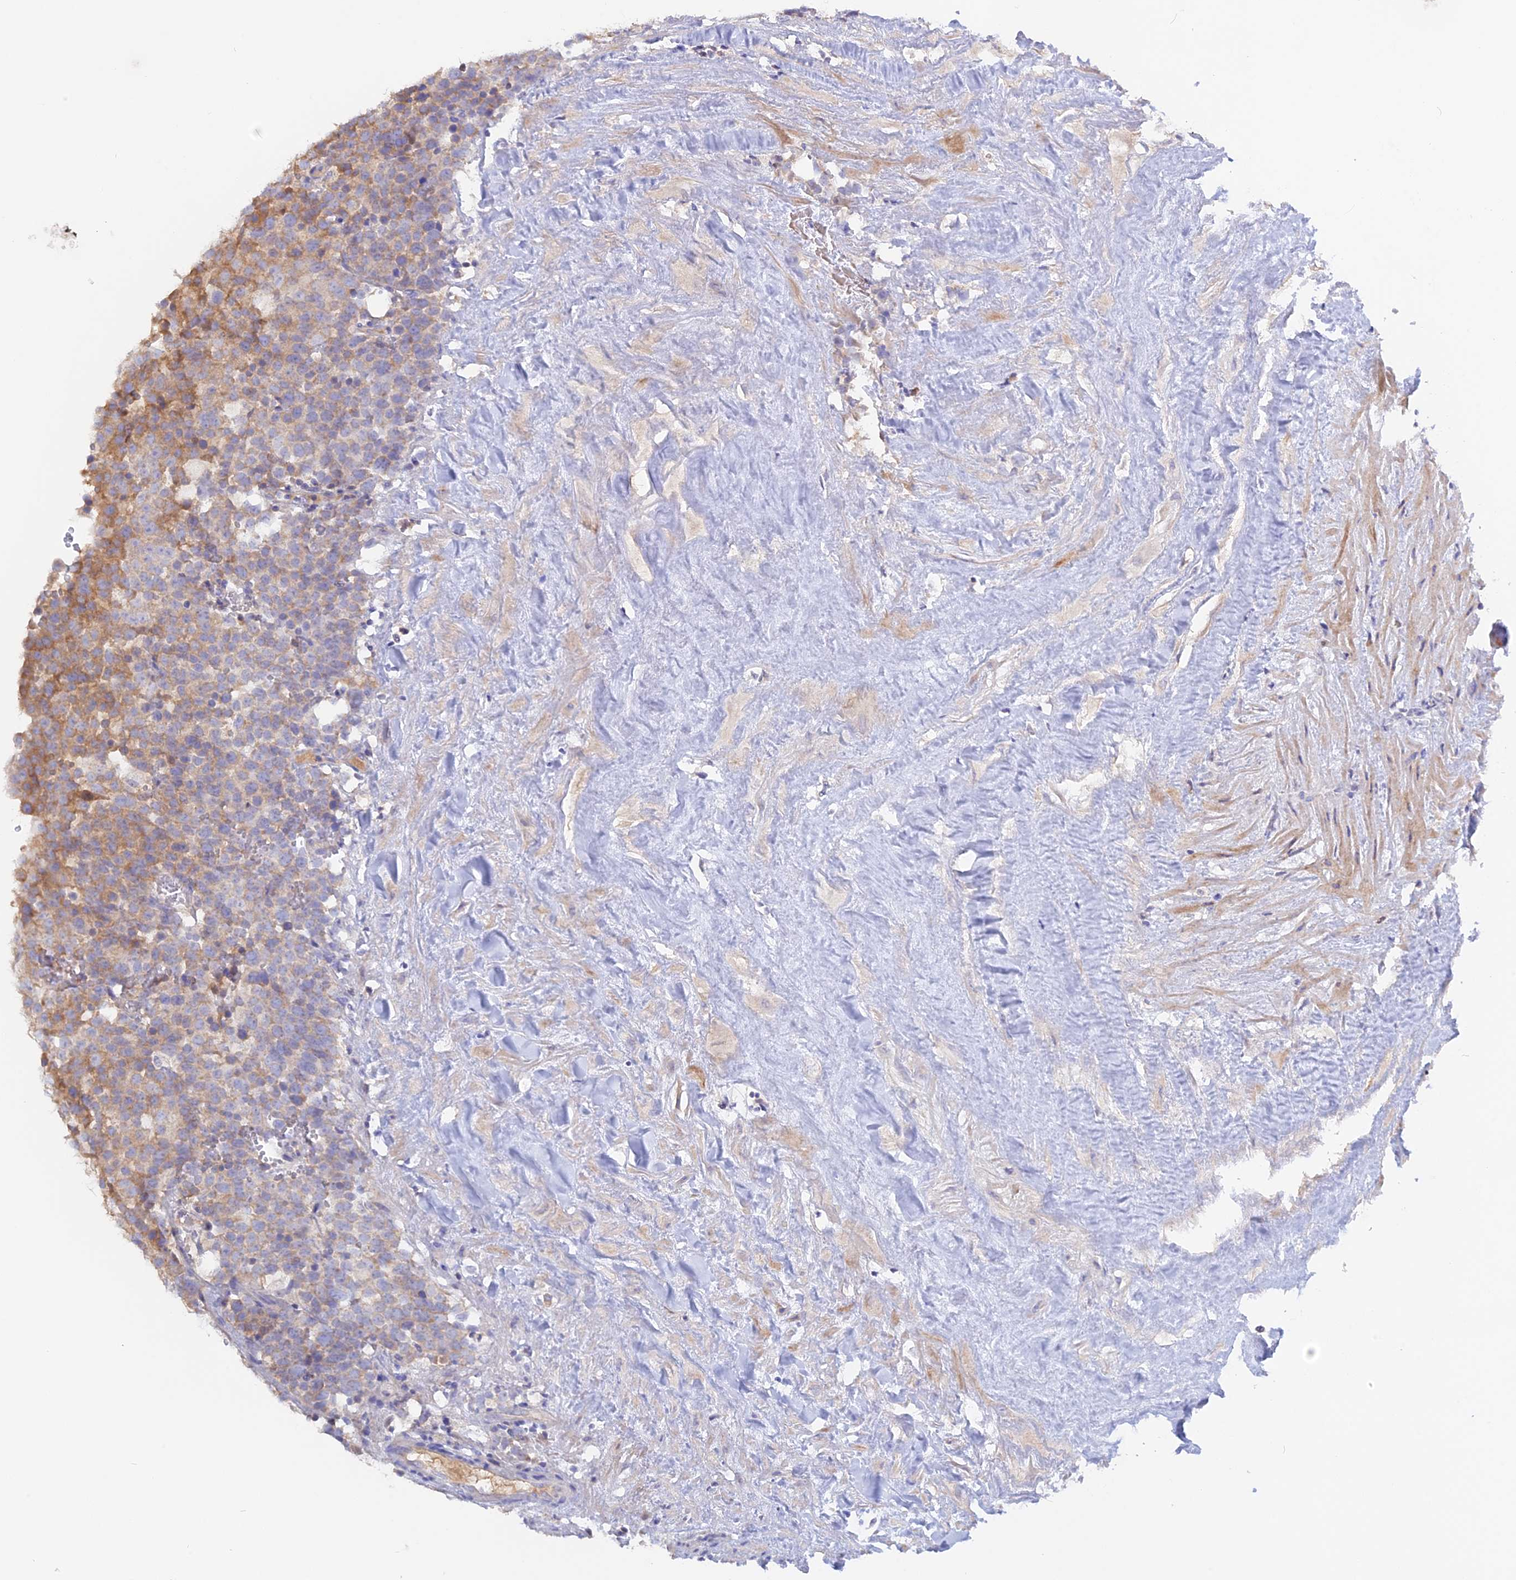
{"staining": {"intensity": "moderate", "quantity": "25%-75%", "location": "cytoplasmic/membranous"}, "tissue": "testis cancer", "cell_type": "Tumor cells", "image_type": "cancer", "snomed": [{"axis": "morphology", "description": "Seminoma, NOS"}, {"axis": "topography", "description": "Testis"}], "caption": "Immunohistochemistry staining of seminoma (testis), which exhibits medium levels of moderate cytoplasmic/membranous staining in about 25%-75% of tumor cells indicating moderate cytoplasmic/membranous protein staining. The staining was performed using DAB (3,3'-diaminobenzidine) (brown) for protein detection and nuclei were counterstained in hematoxylin (blue).", "gene": "ADGRA1", "patient": {"sex": "male", "age": 71}}